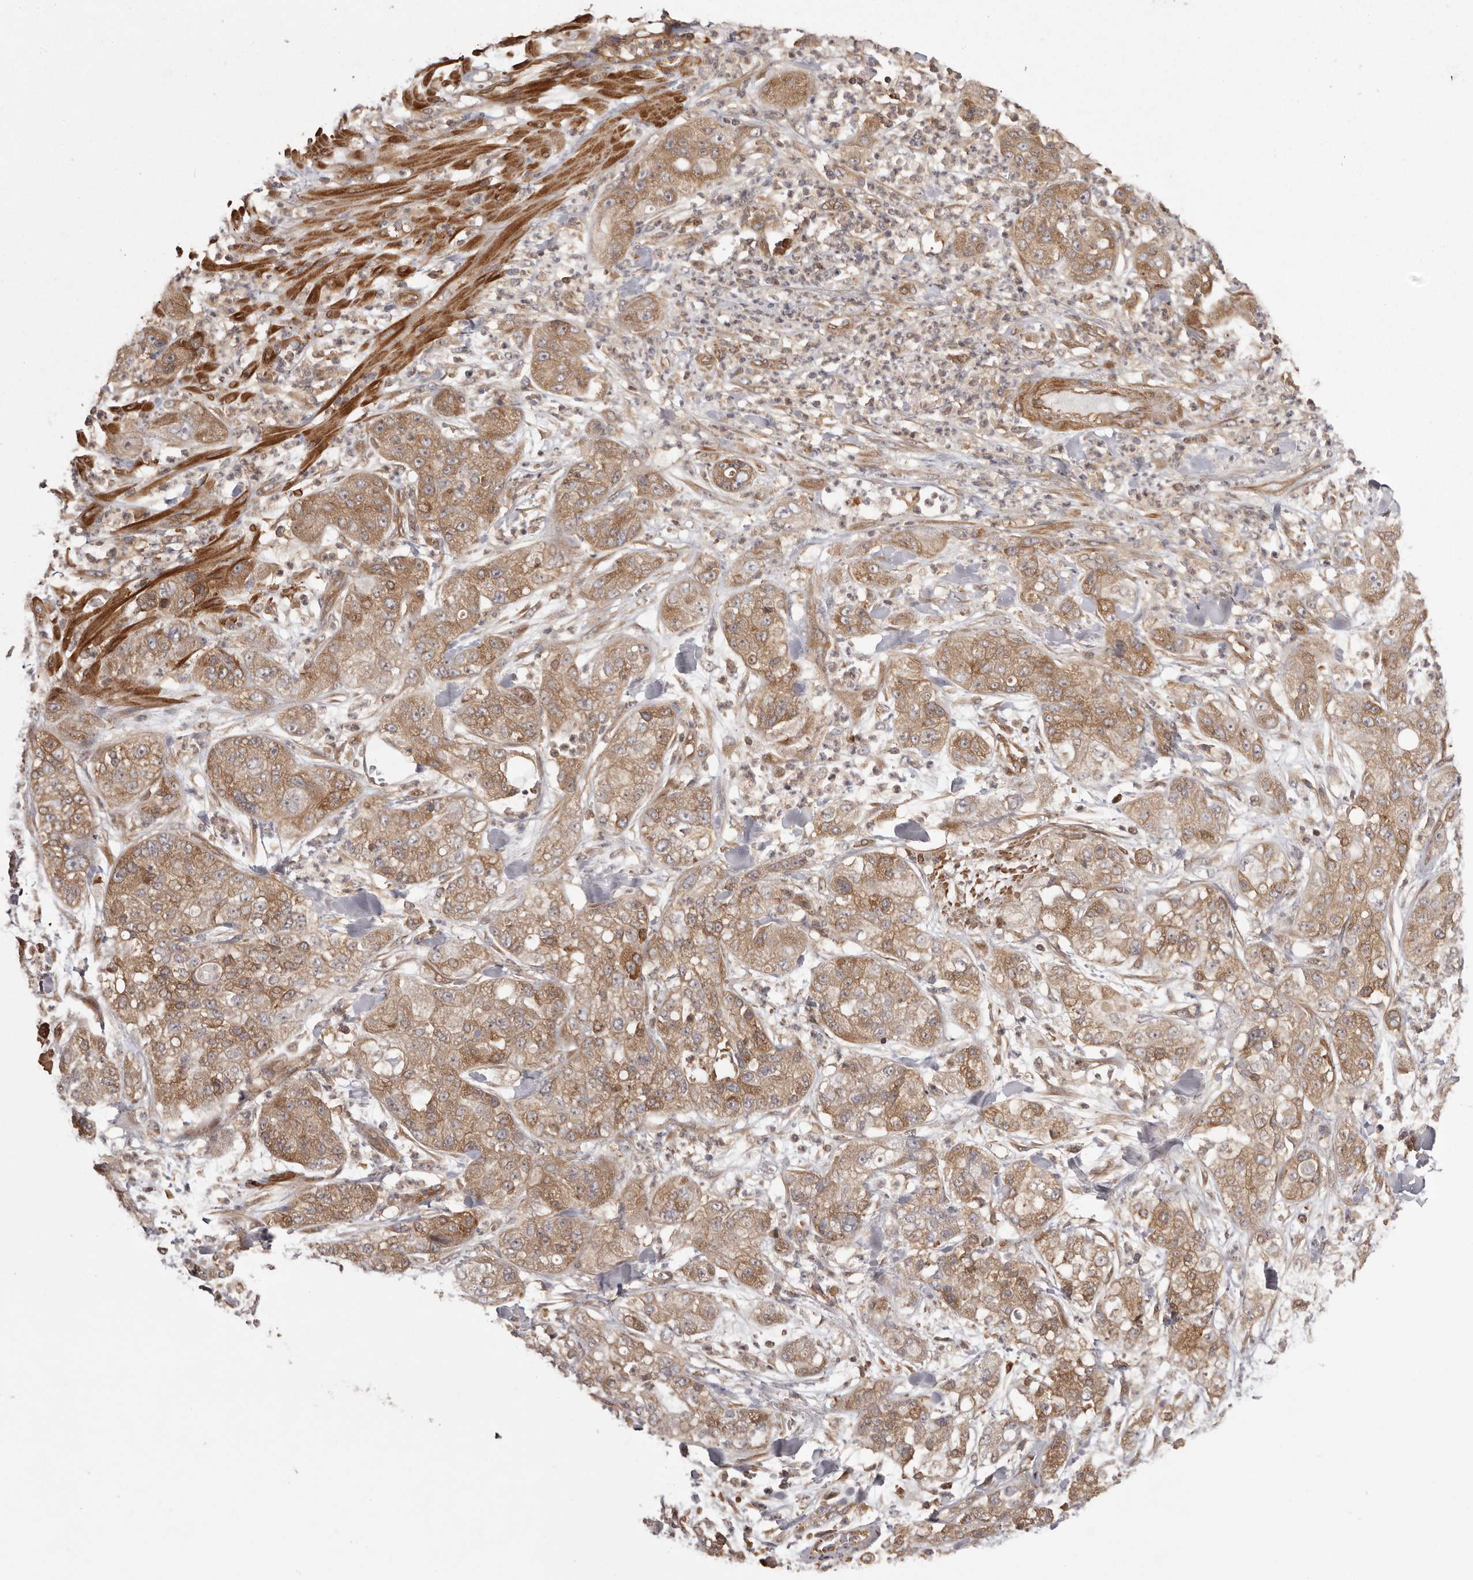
{"staining": {"intensity": "moderate", "quantity": ">75%", "location": "cytoplasmic/membranous"}, "tissue": "pancreatic cancer", "cell_type": "Tumor cells", "image_type": "cancer", "snomed": [{"axis": "morphology", "description": "Adenocarcinoma, NOS"}, {"axis": "topography", "description": "Pancreas"}], "caption": "This photomicrograph shows pancreatic adenocarcinoma stained with immunohistochemistry (IHC) to label a protein in brown. The cytoplasmic/membranous of tumor cells show moderate positivity for the protein. Nuclei are counter-stained blue.", "gene": "NFKBIA", "patient": {"sex": "female", "age": 78}}